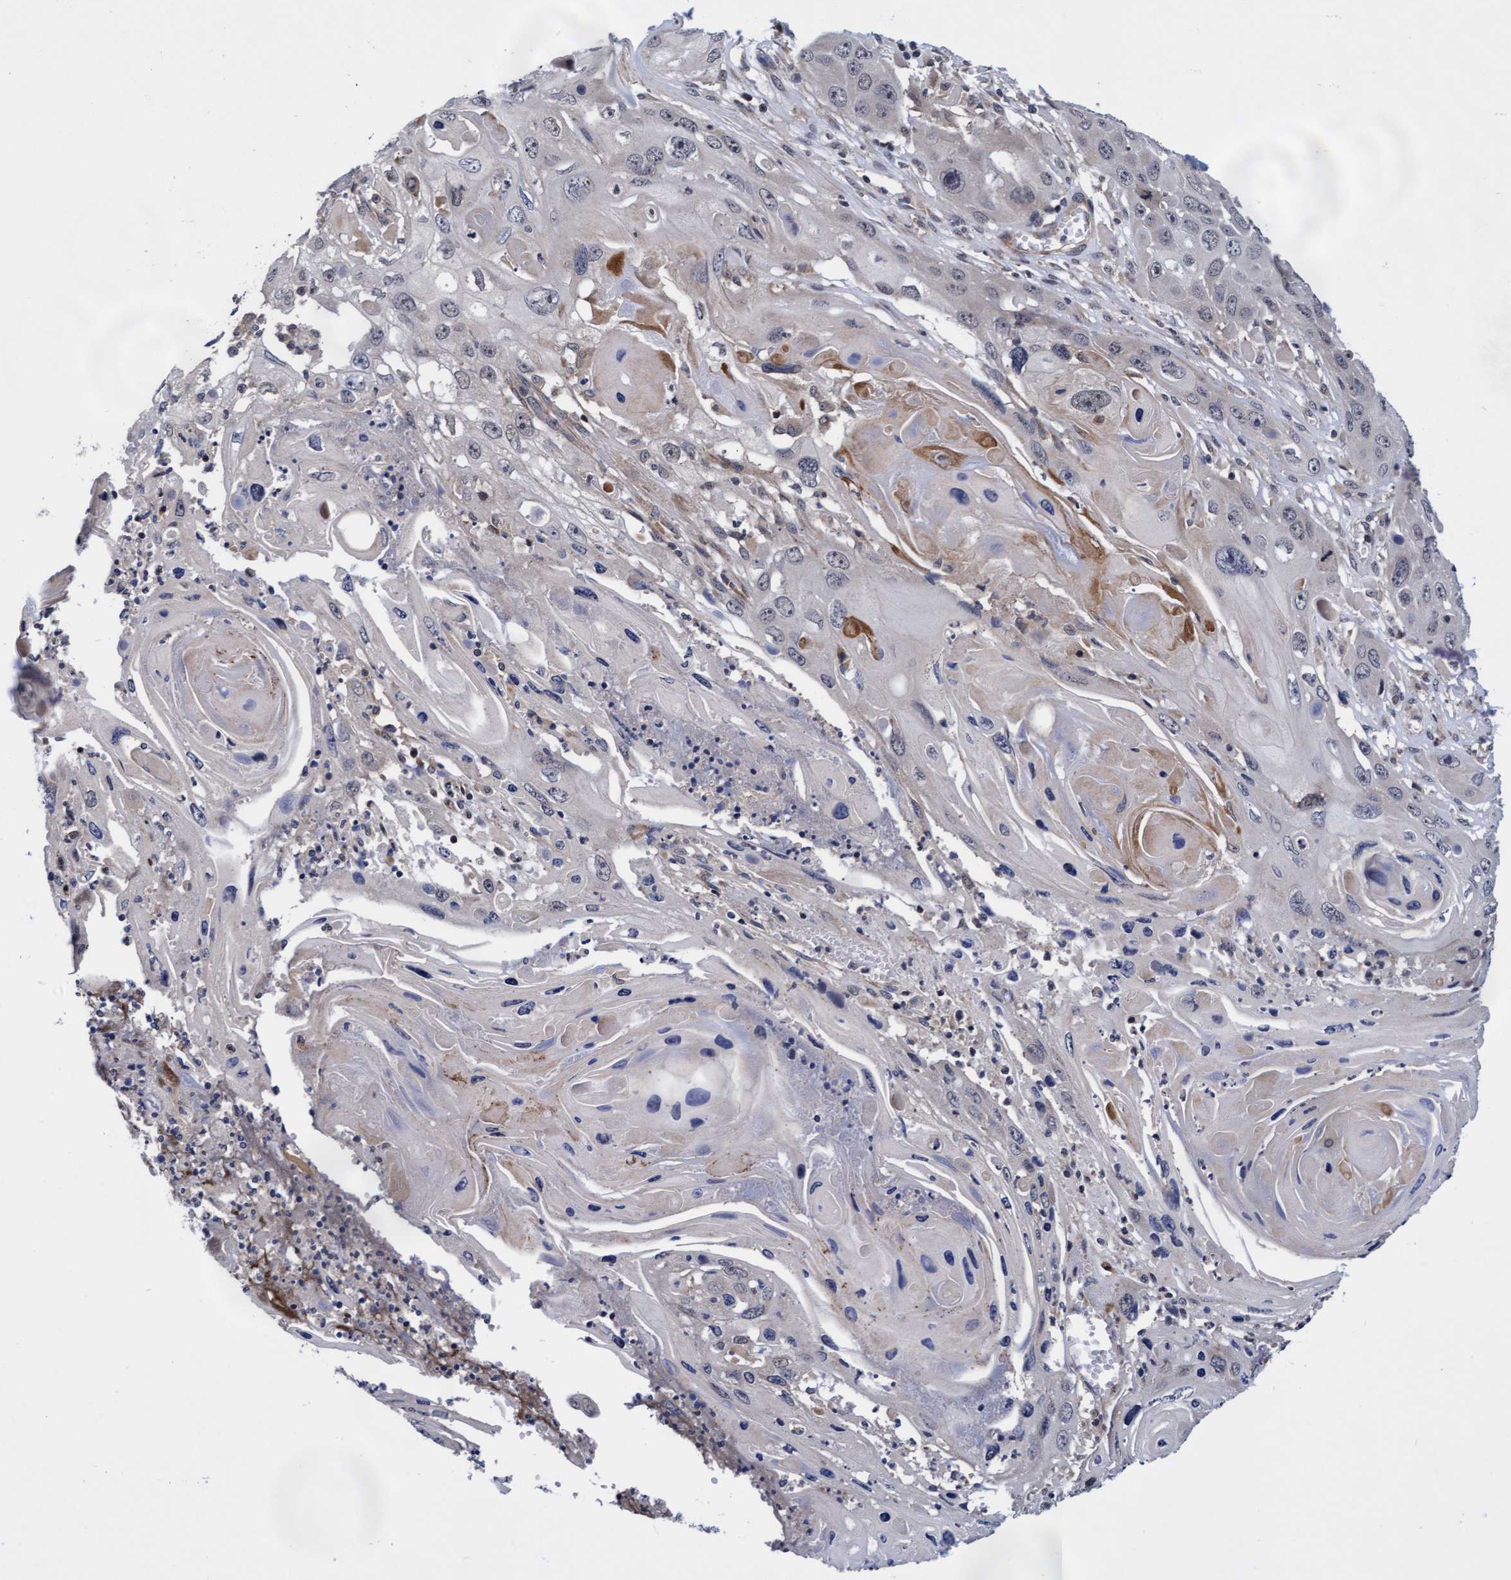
{"staining": {"intensity": "weak", "quantity": "<25%", "location": "cytoplasmic/membranous"}, "tissue": "skin cancer", "cell_type": "Tumor cells", "image_type": "cancer", "snomed": [{"axis": "morphology", "description": "Squamous cell carcinoma, NOS"}, {"axis": "topography", "description": "Skin"}], "caption": "Tumor cells are negative for protein expression in human skin cancer.", "gene": "EFCAB13", "patient": {"sex": "male", "age": 55}}